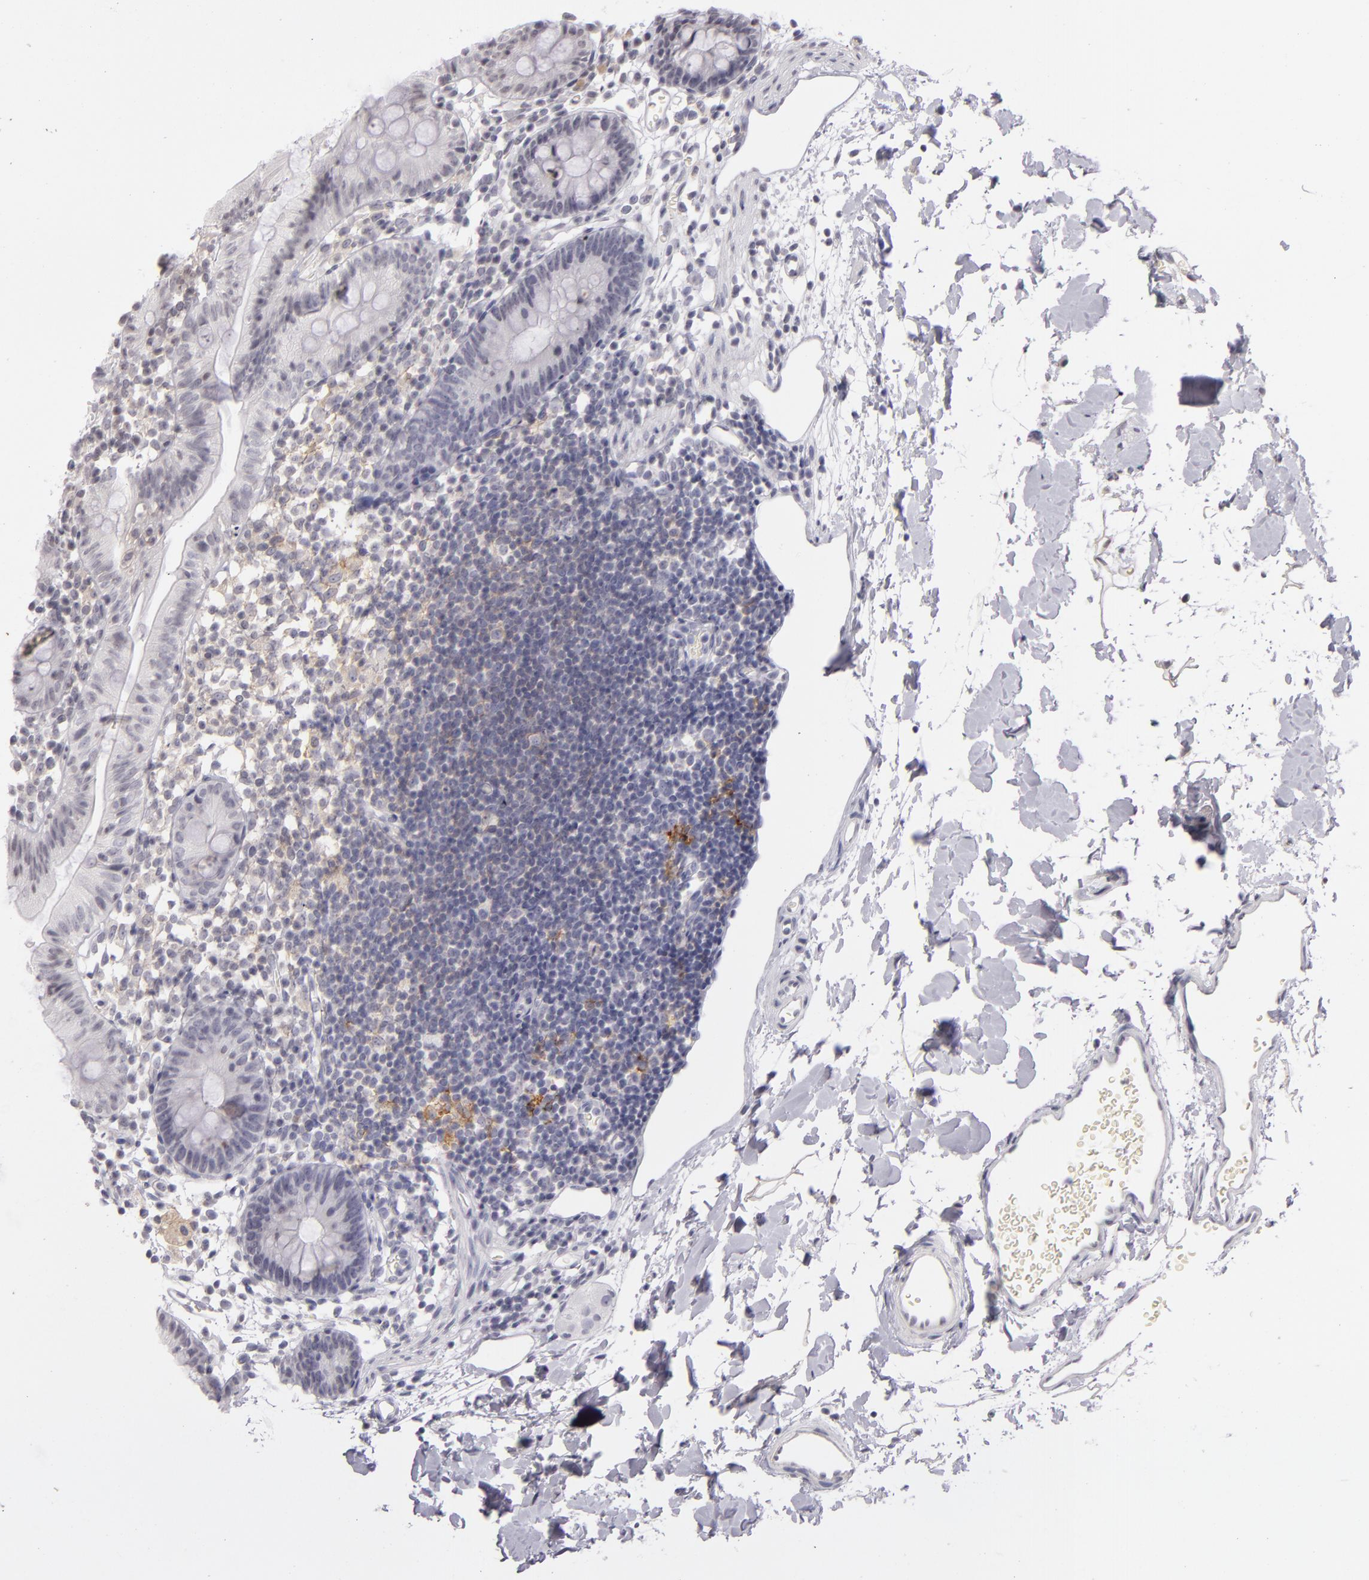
{"staining": {"intensity": "negative", "quantity": "none", "location": "none"}, "tissue": "colon", "cell_type": "Endothelial cells", "image_type": "normal", "snomed": [{"axis": "morphology", "description": "Normal tissue, NOS"}, {"axis": "topography", "description": "Colon"}], "caption": "IHC image of normal human colon stained for a protein (brown), which reveals no staining in endothelial cells.", "gene": "CD40", "patient": {"sex": "male", "age": 14}}